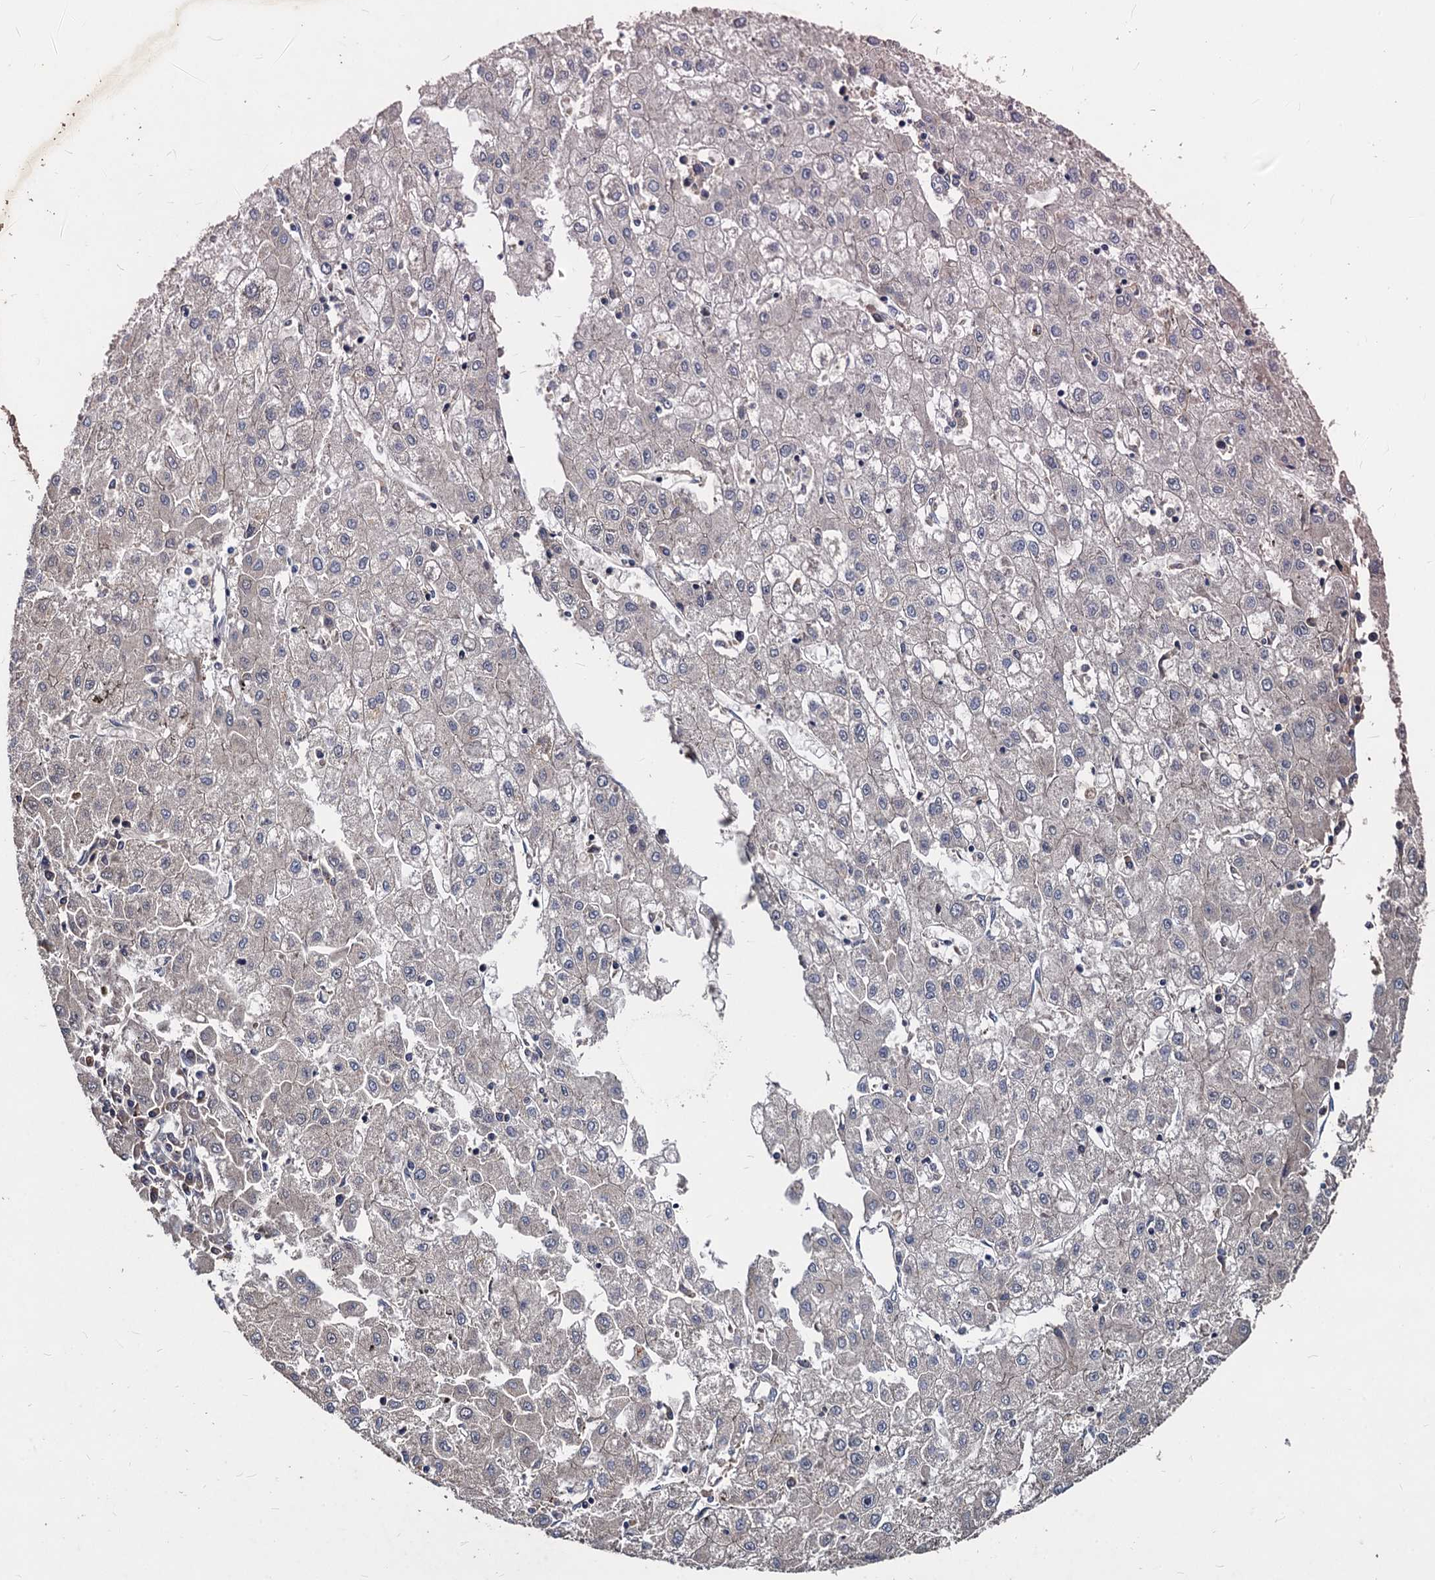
{"staining": {"intensity": "negative", "quantity": "none", "location": "none"}, "tissue": "liver cancer", "cell_type": "Tumor cells", "image_type": "cancer", "snomed": [{"axis": "morphology", "description": "Carcinoma, Hepatocellular, NOS"}, {"axis": "topography", "description": "Liver"}], "caption": "Photomicrograph shows no significant protein positivity in tumor cells of liver cancer (hepatocellular carcinoma).", "gene": "CCDC184", "patient": {"sex": "male", "age": 72}}